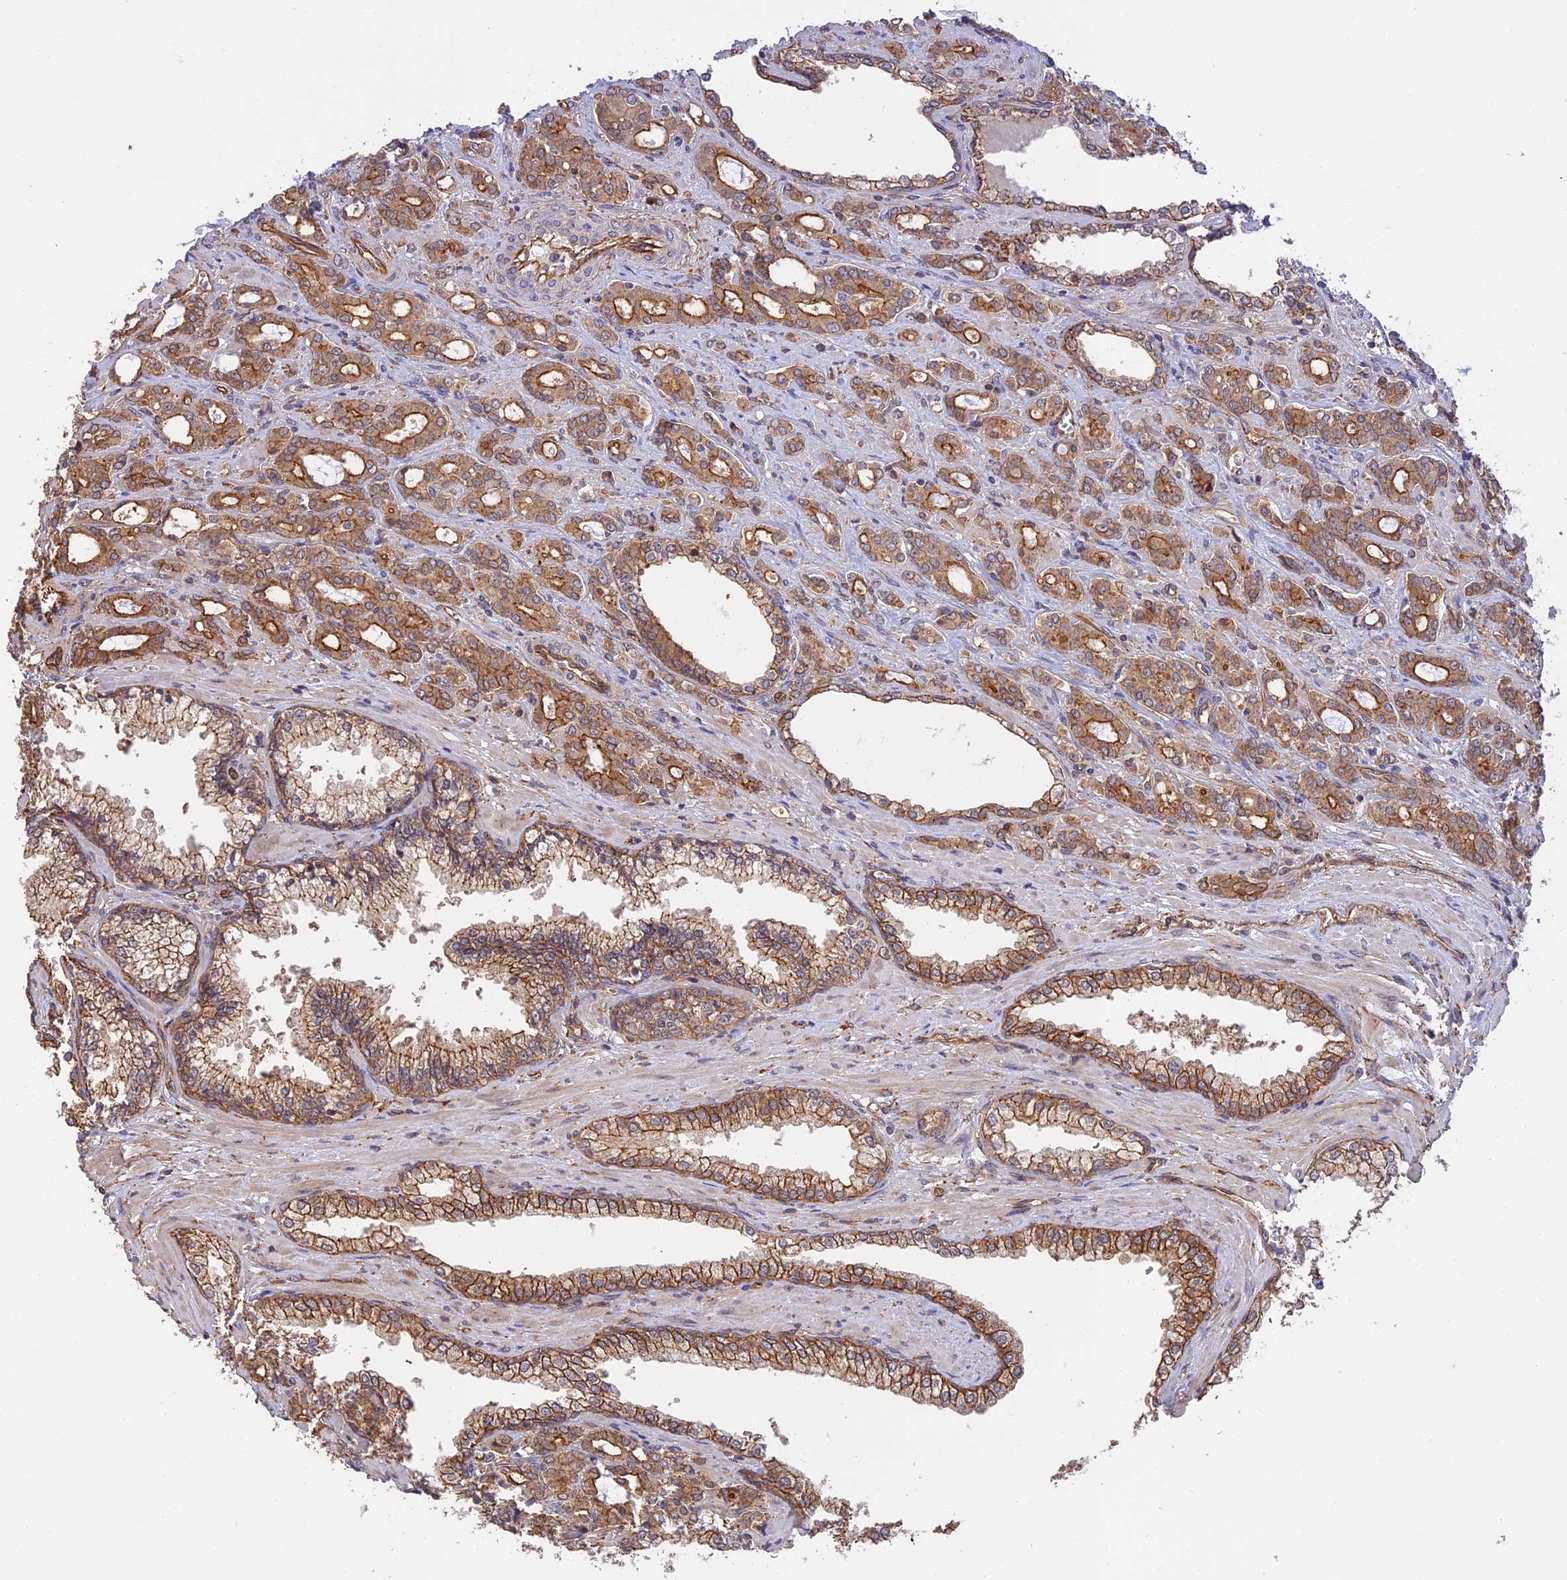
{"staining": {"intensity": "moderate", "quantity": ">75%", "location": "cytoplasmic/membranous"}, "tissue": "prostate cancer", "cell_type": "Tumor cells", "image_type": "cancer", "snomed": [{"axis": "morphology", "description": "Adenocarcinoma, High grade"}, {"axis": "topography", "description": "Prostate"}], "caption": "Tumor cells exhibit medium levels of moderate cytoplasmic/membranous expression in approximately >75% of cells in human prostate adenocarcinoma (high-grade). Using DAB (brown) and hematoxylin (blue) stains, captured at high magnification using brightfield microscopy.", "gene": "HOMER2", "patient": {"sex": "male", "age": 72}}